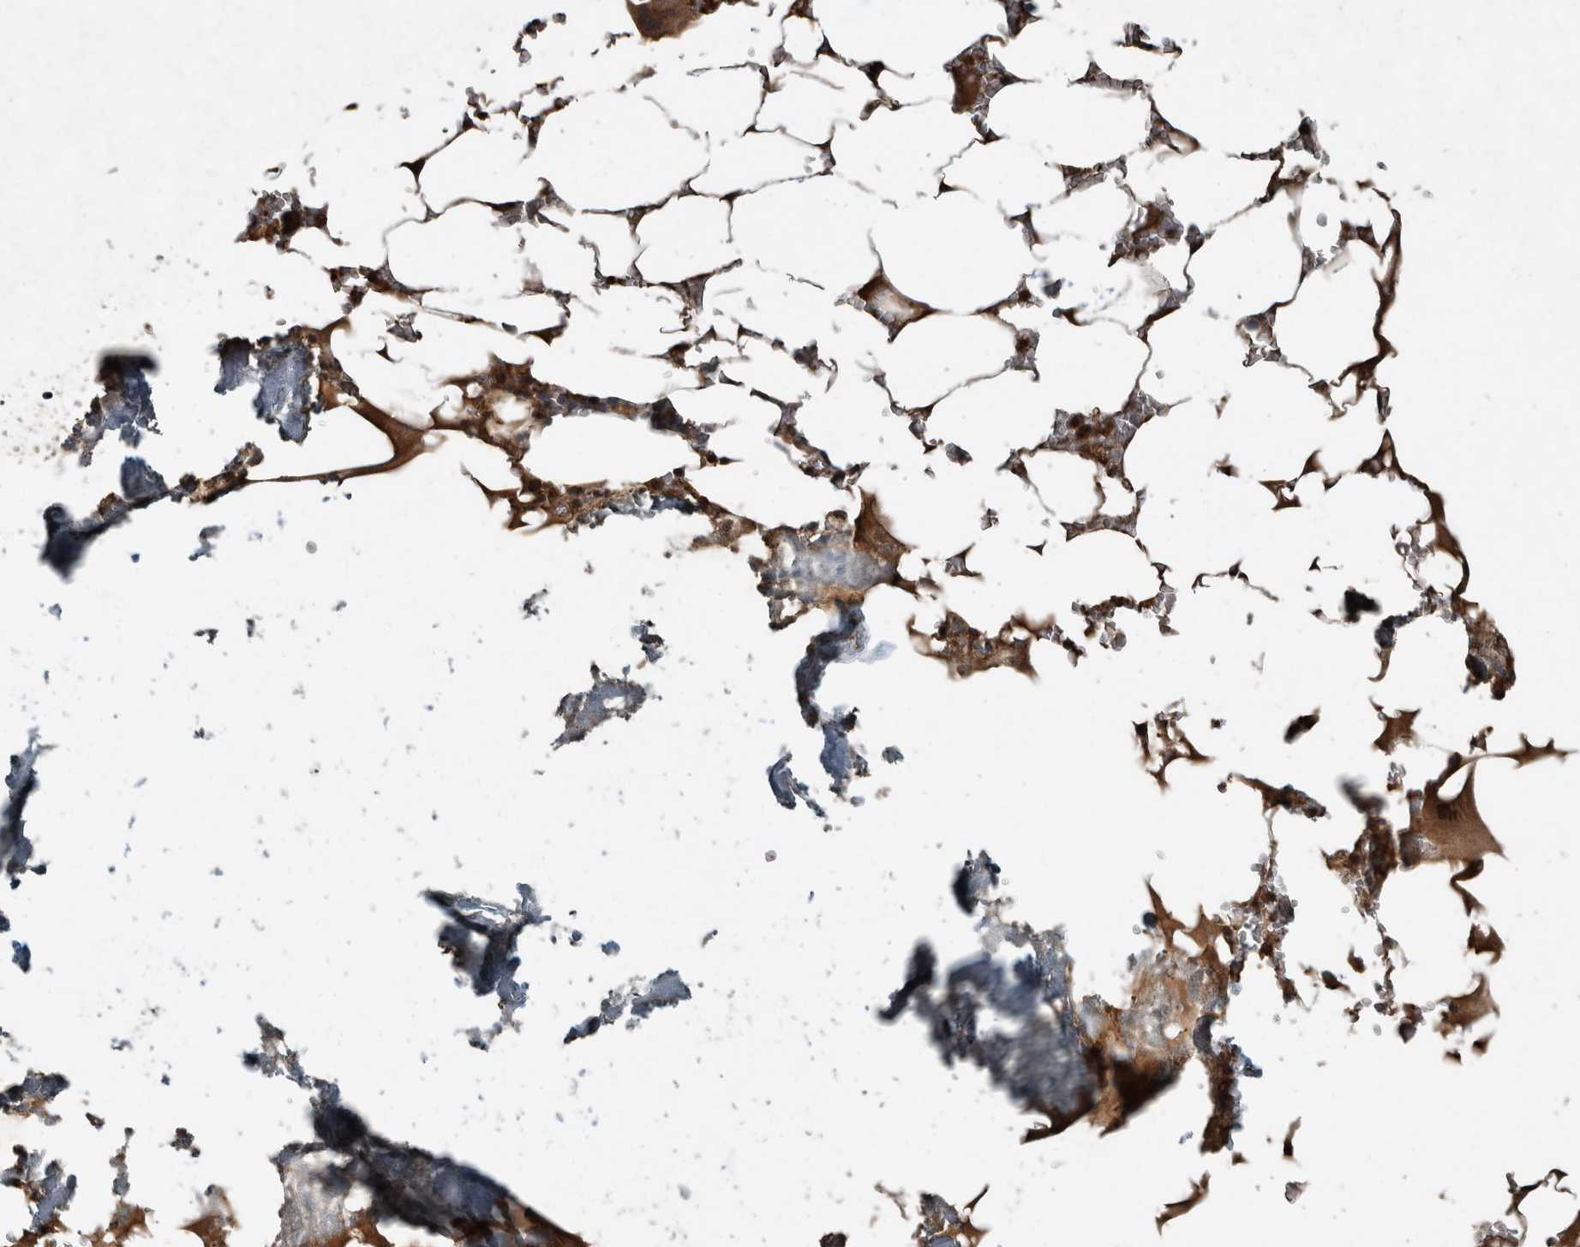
{"staining": {"intensity": "moderate", "quantity": ">75%", "location": "cytoplasmic/membranous,nuclear"}, "tissue": "bone marrow", "cell_type": "Hematopoietic cells", "image_type": "normal", "snomed": [{"axis": "morphology", "description": "Normal tissue, NOS"}, {"axis": "topography", "description": "Bone marrow"}], "caption": "This histopathology image reveals immunohistochemistry staining of normal human bone marrow, with medium moderate cytoplasmic/membranous,nuclear expression in about >75% of hematopoietic cells.", "gene": "ARHGEF12", "patient": {"sex": "male", "age": 70}}